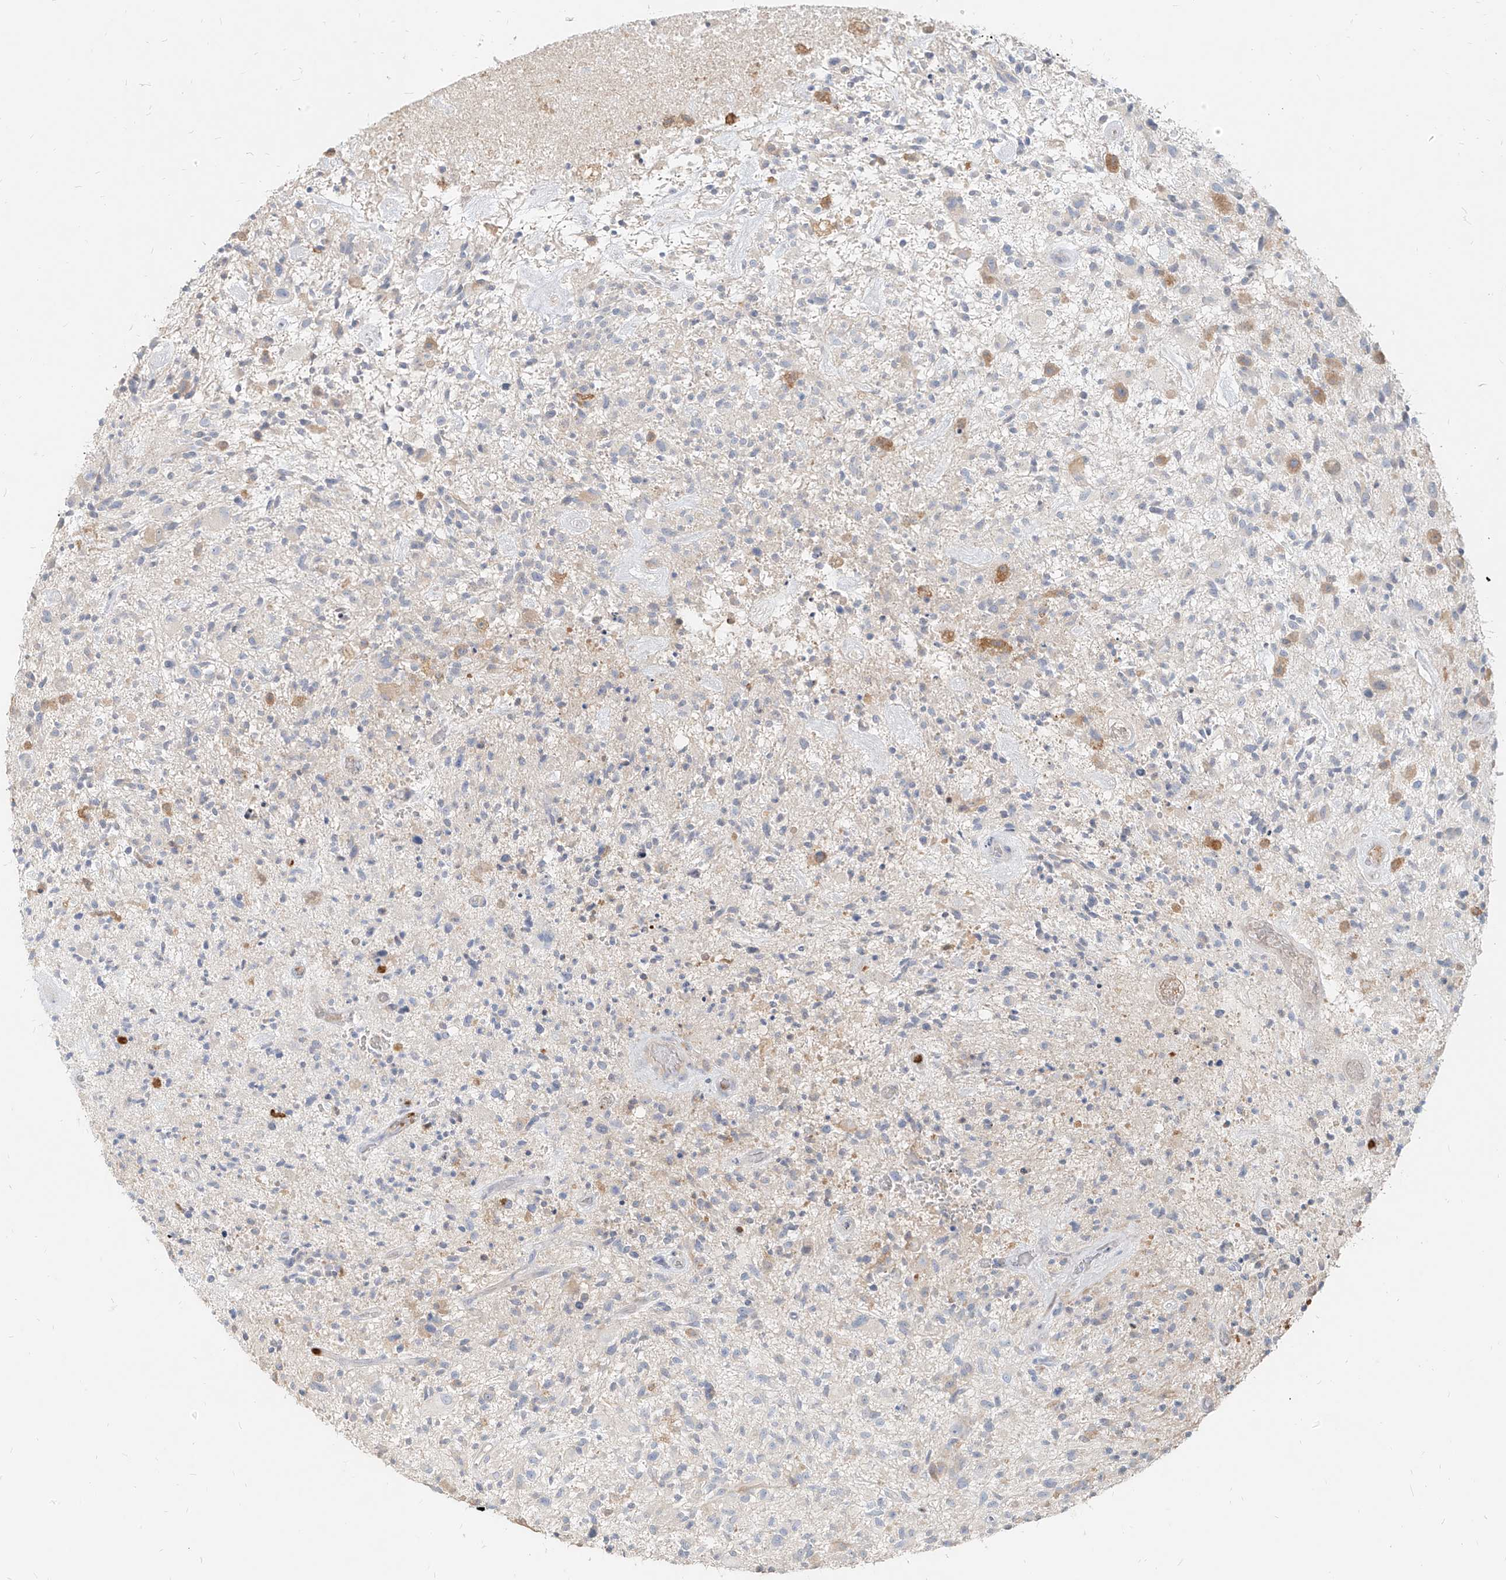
{"staining": {"intensity": "moderate", "quantity": "<25%", "location": "cytoplasmic/membranous"}, "tissue": "glioma", "cell_type": "Tumor cells", "image_type": "cancer", "snomed": [{"axis": "morphology", "description": "Glioma, malignant, High grade"}, {"axis": "topography", "description": "Brain"}], "caption": "There is low levels of moderate cytoplasmic/membranous expression in tumor cells of malignant glioma (high-grade), as demonstrated by immunohistochemical staining (brown color).", "gene": "PGD", "patient": {"sex": "male", "age": 47}}